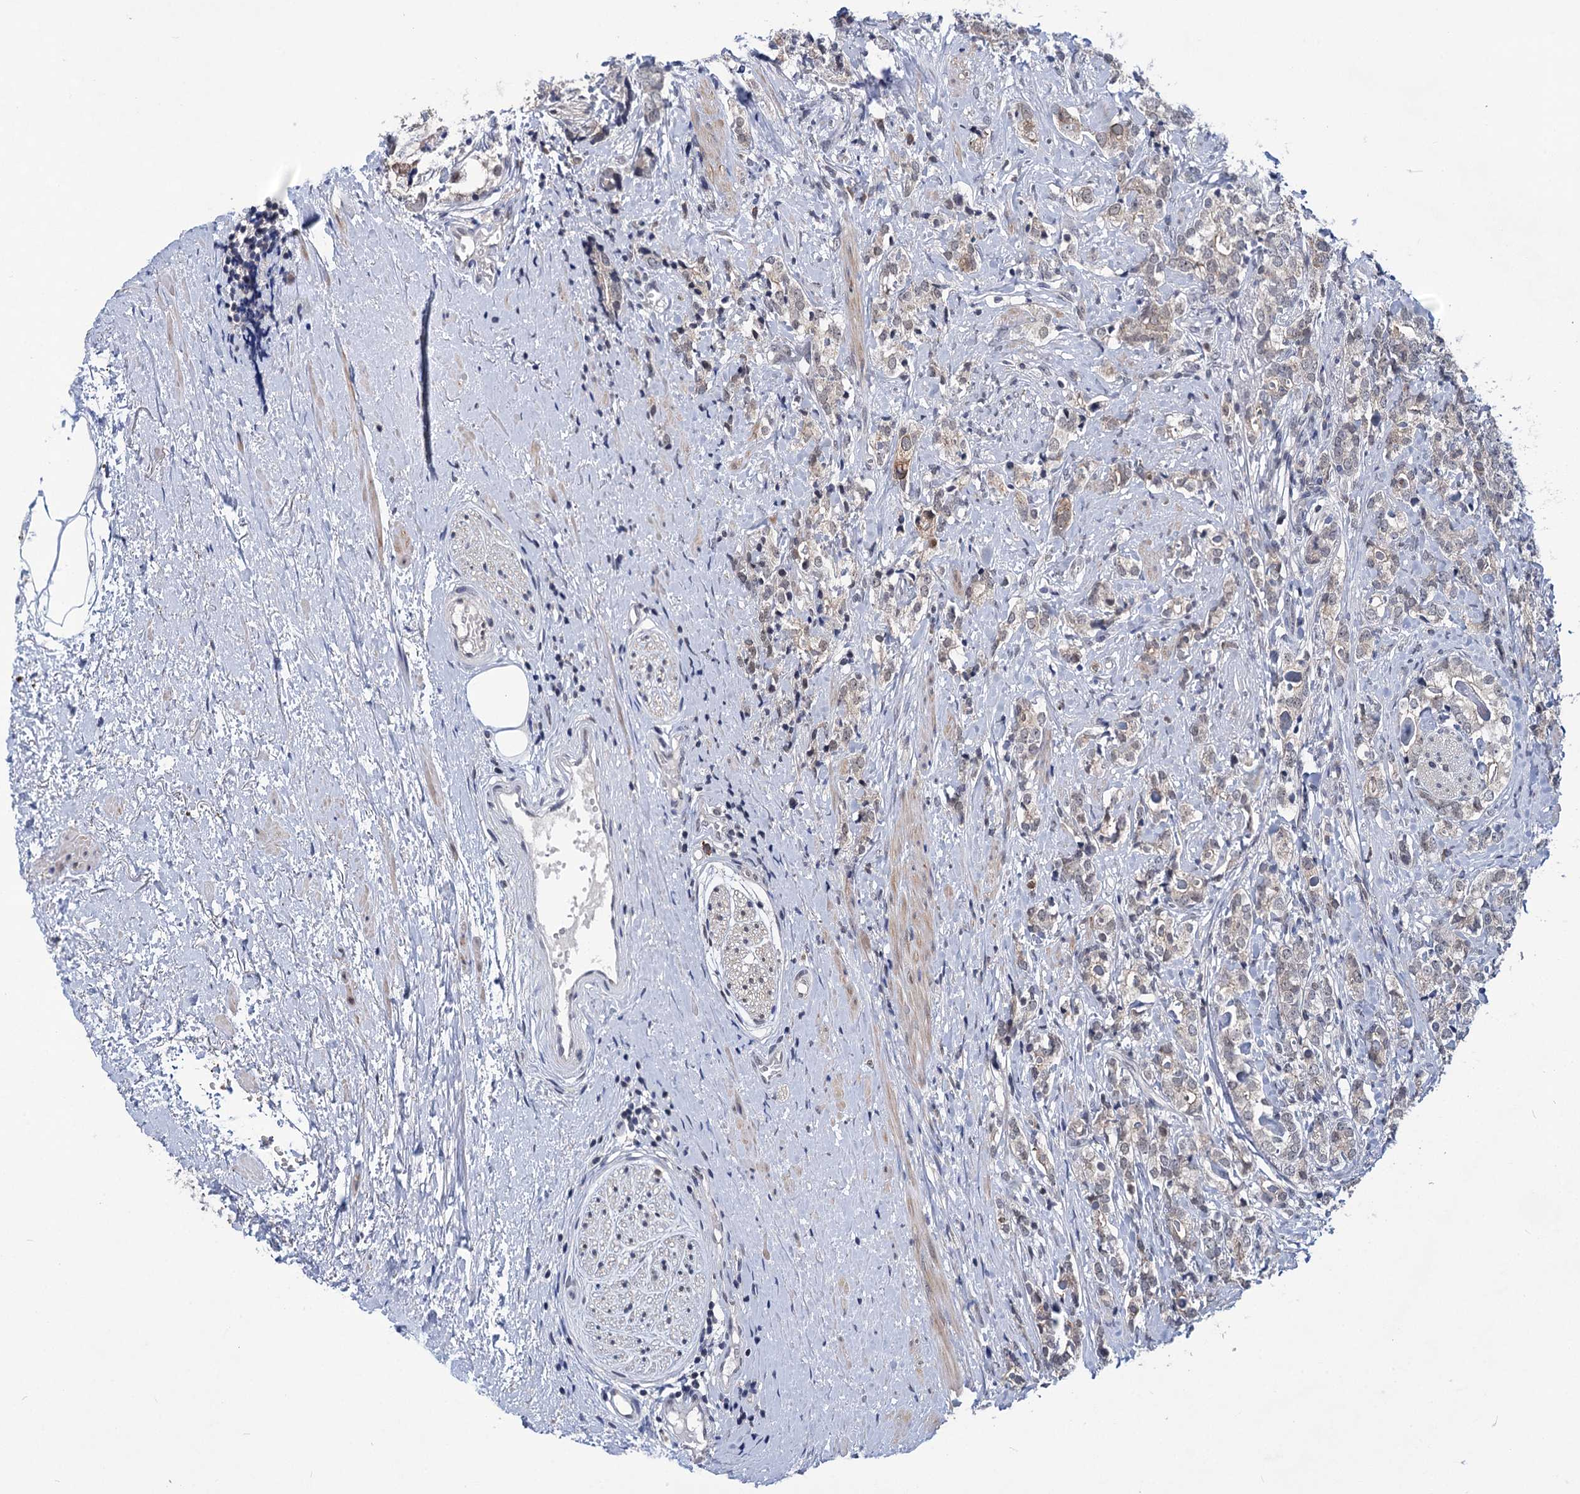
{"staining": {"intensity": "negative", "quantity": "none", "location": "none"}, "tissue": "prostate cancer", "cell_type": "Tumor cells", "image_type": "cancer", "snomed": [{"axis": "morphology", "description": "Adenocarcinoma, High grade"}, {"axis": "topography", "description": "Prostate"}], "caption": "The micrograph exhibits no significant positivity in tumor cells of prostate cancer.", "gene": "TTC17", "patient": {"sex": "male", "age": 69}}